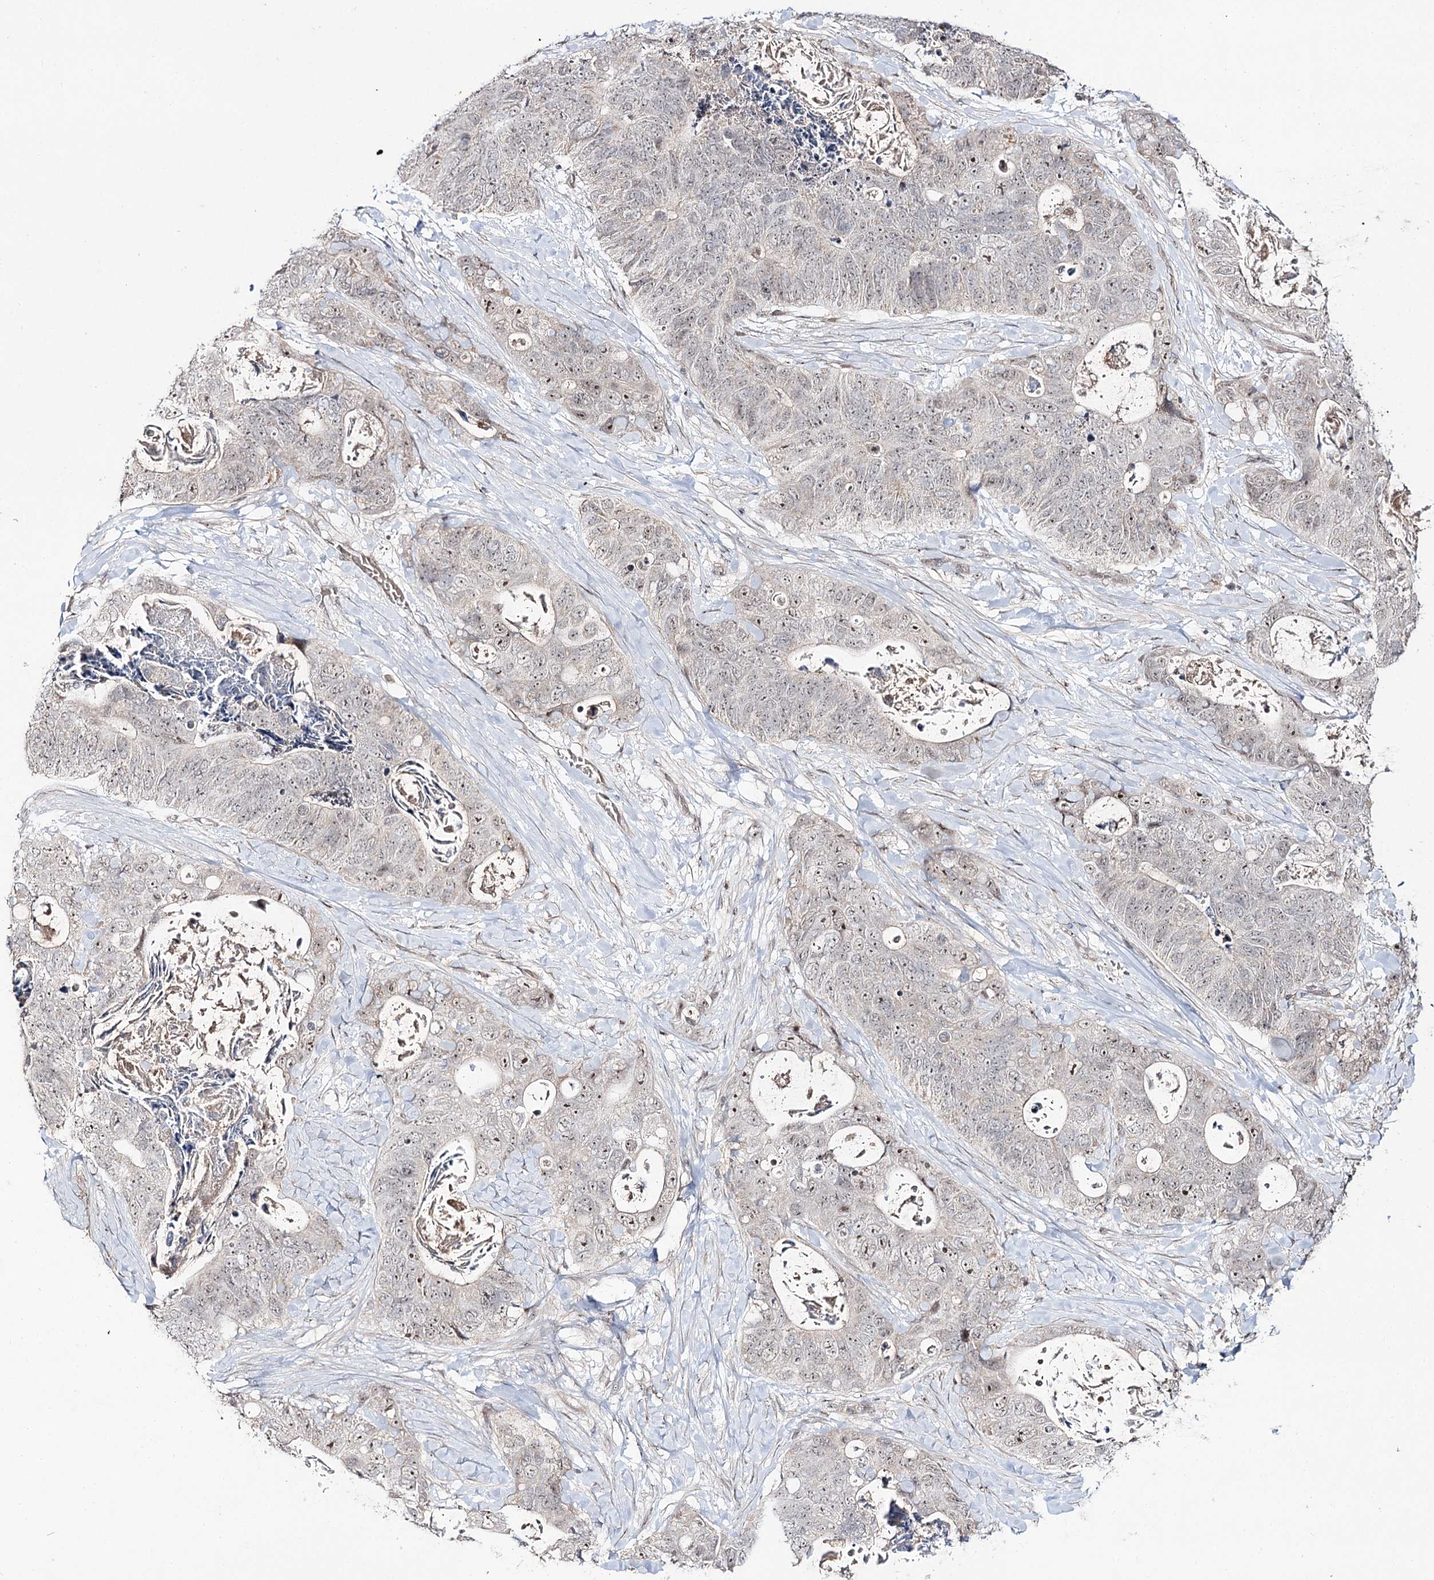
{"staining": {"intensity": "weak", "quantity": ">75%", "location": "nuclear"}, "tissue": "stomach cancer", "cell_type": "Tumor cells", "image_type": "cancer", "snomed": [{"axis": "morphology", "description": "Adenocarcinoma, NOS"}, {"axis": "topography", "description": "Stomach"}], "caption": "The histopathology image exhibits staining of stomach cancer, revealing weak nuclear protein expression (brown color) within tumor cells.", "gene": "RRP9", "patient": {"sex": "female", "age": 89}}